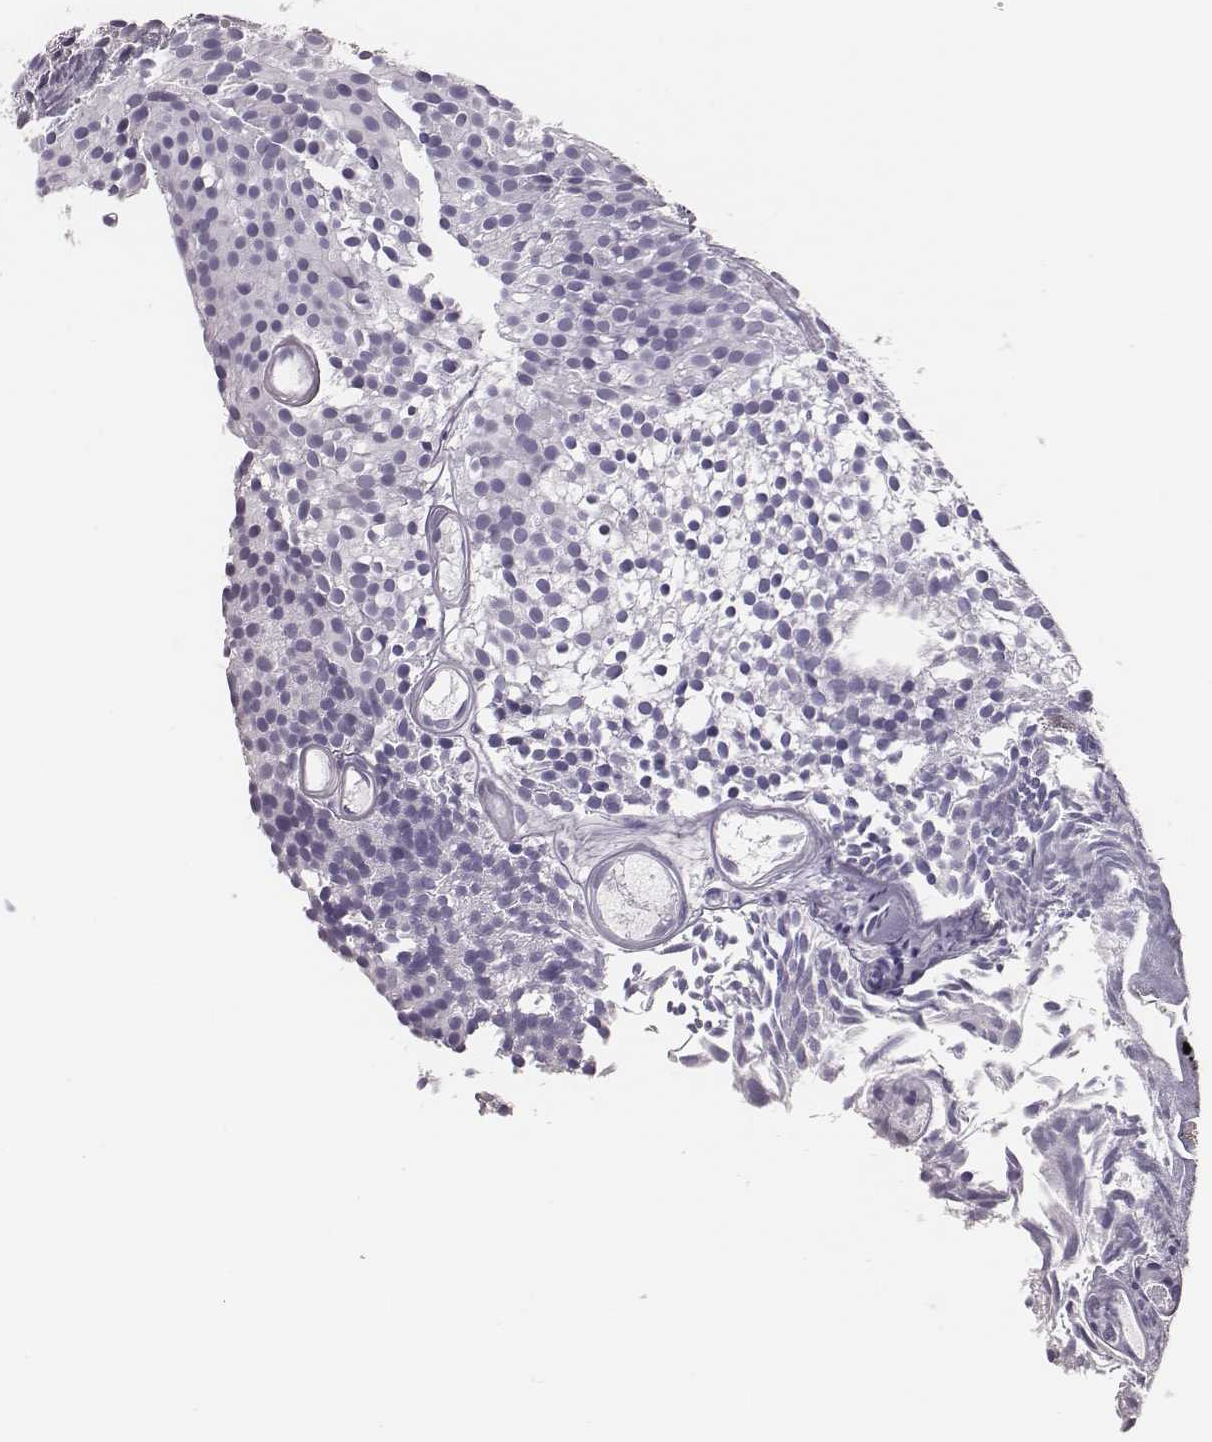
{"staining": {"intensity": "negative", "quantity": "none", "location": "none"}, "tissue": "urothelial cancer", "cell_type": "Tumor cells", "image_type": "cancer", "snomed": [{"axis": "morphology", "description": "Urothelial carcinoma, Low grade"}, {"axis": "topography", "description": "Urinary bladder"}], "caption": "An IHC photomicrograph of urothelial cancer is shown. There is no staining in tumor cells of urothelial cancer.", "gene": "H1-6", "patient": {"sex": "male", "age": 63}}